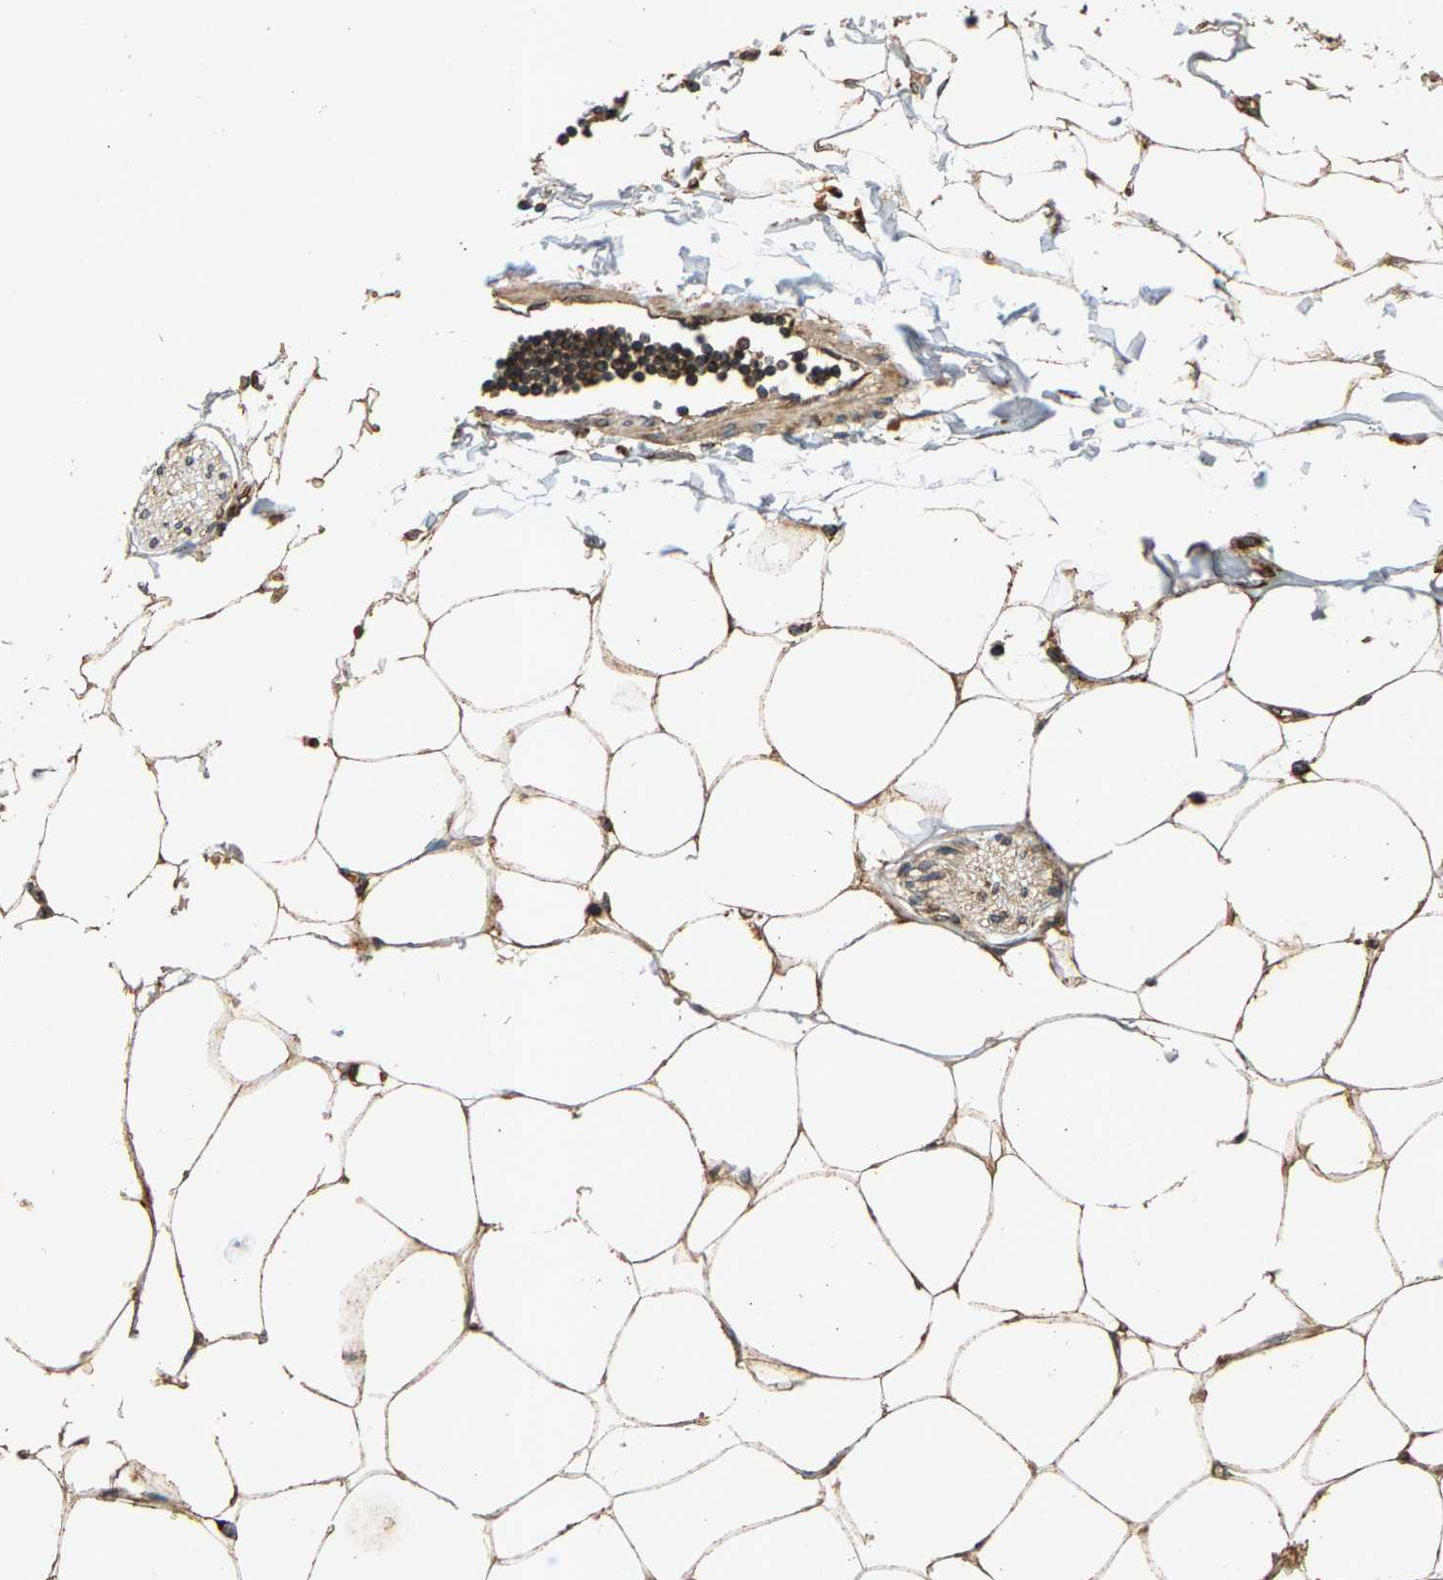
{"staining": {"intensity": "strong", "quantity": ">75%", "location": "cytoplasmic/membranous,nuclear"}, "tissue": "adipose tissue", "cell_type": "Adipocytes", "image_type": "normal", "snomed": [{"axis": "morphology", "description": "Normal tissue, NOS"}, {"axis": "morphology", "description": "Adenocarcinoma, NOS"}, {"axis": "topography", "description": "Colon"}, {"axis": "topography", "description": "Peripheral nerve tissue"}], "caption": "IHC staining of unremarkable adipose tissue, which shows high levels of strong cytoplasmic/membranous,nuclear expression in approximately >75% of adipocytes indicating strong cytoplasmic/membranous,nuclear protein expression. The staining was performed using DAB (3,3'-diaminobenzidine) (brown) for protein detection and nuclei were counterstained in hematoxylin (blue).", "gene": "CIDEC", "patient": {"sex": "male", "age": 14}}